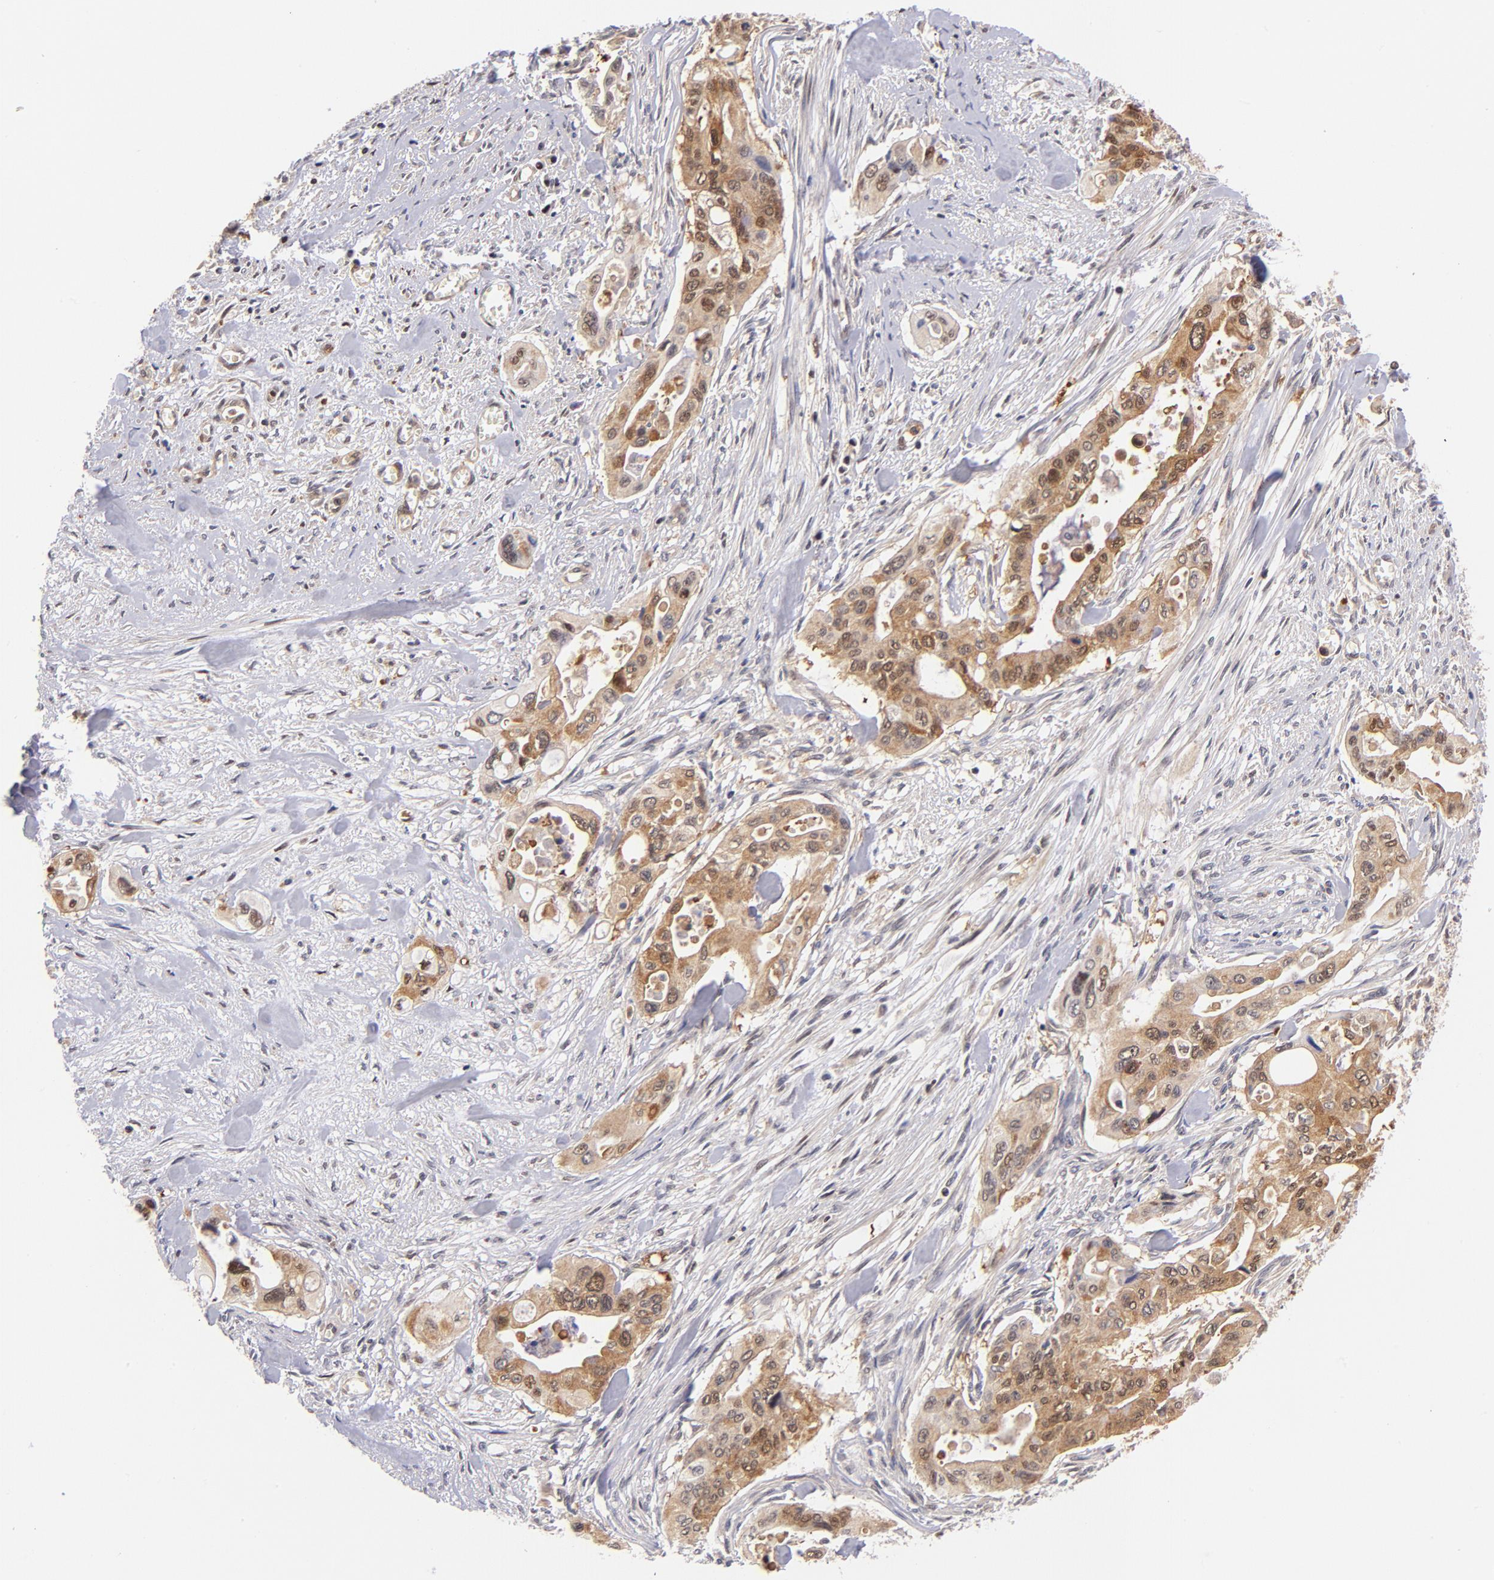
{"staining": {"intensity": "moderate", "quantity": ">75%", "location": "cytoplasmic/membranous,nuclear"}, "tissue": "pancreatic cancer", "cell_type": "Tumor cells", "image_type": "cancer", "snomed": [{"axis": "morphology", "description": "Adenocarcinoma, NOS"}, {"axis": "topography", "description": "Pancreas"}], "caption": "A brown stain shows moderate cytoplasmic/membranous and nuclear staining of a protein in human pancreatic cancer (adenocarcinoma) tumor cells. (DAB = brown stain, brightfield microscopy at high magnification).", "gene": "YWHAB", "patient": {"sex": "male", "age": 77}}